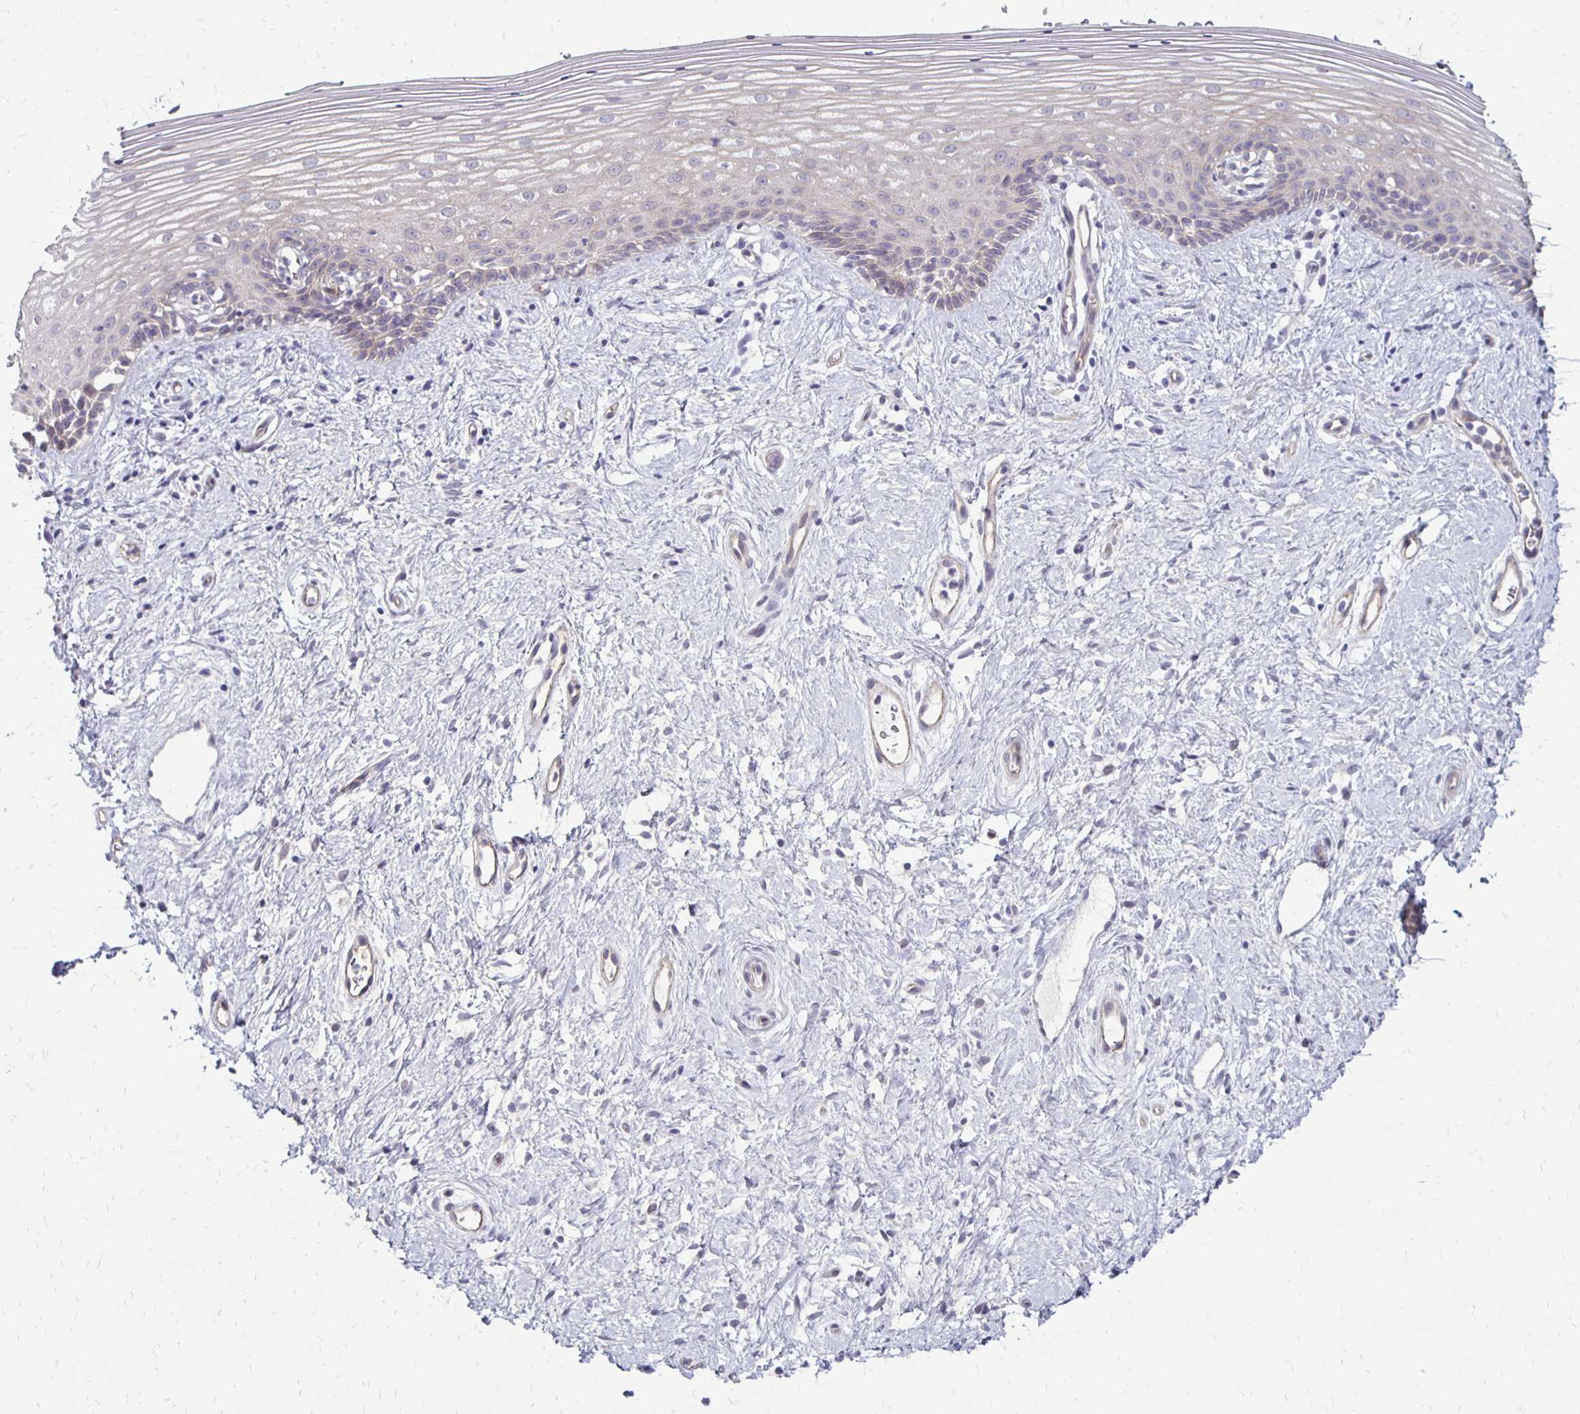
{"staining": {"intensity": "weak", "quantity": "25%-75%", "location": "cytoplasmic/membranous"}, "tissue": "vagina", "cell_type": "Squamous epithelial cells", "image_type": "normal", "snomed": [{"axis": "morphology", "description": "Normal tissue, NOS"}, {"axis": "topography", "description": "Vagina"}], "caption": "Immunohistochemical staining of unremarkable vagina displays weak cytoplasmic/membranous protein expression in approximately 25%-75% of squamous epithelial cells.", "gene": "KATNBL1", "patient": {"sex": "female", "age": 42}}